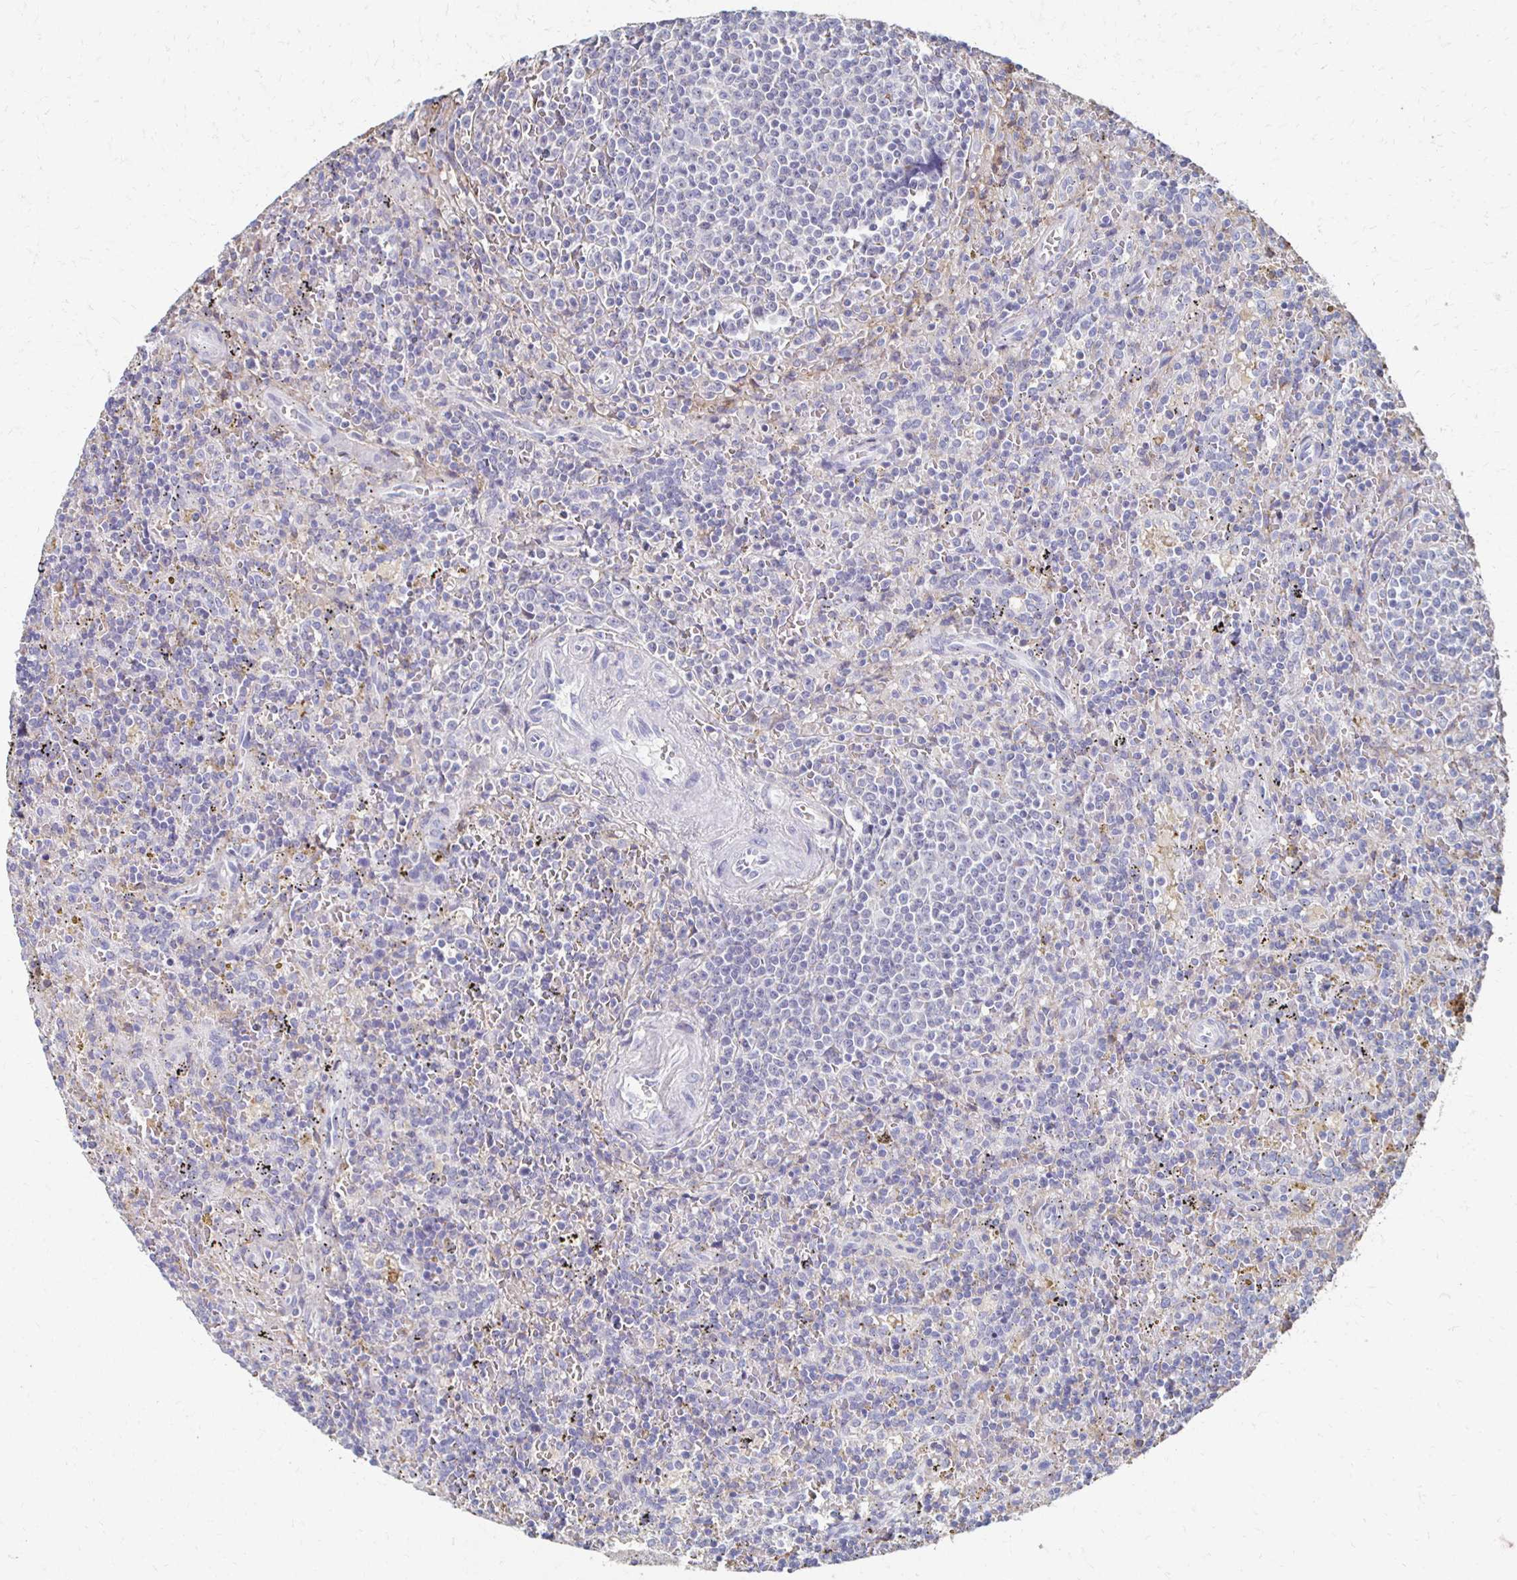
{"staining": {"intensity": "negative", "quantity": "none", "location": "none"}, "tissue": "lymphoma", "cell_type": "Tumor cells", "image_type": "cancer", "snomed": [{"axis": "morphology", "description": "Malignant lymphoma, non-Hodgkin's type, Low grade"}, {"axis": "topography", "description": "Spleen"}], "caption": "Immunohistochemistry of lymphoma shows no positivity in tumor cells.", "gene": "CX3CR1", "patient": {"sex": "male", "age": 67}}